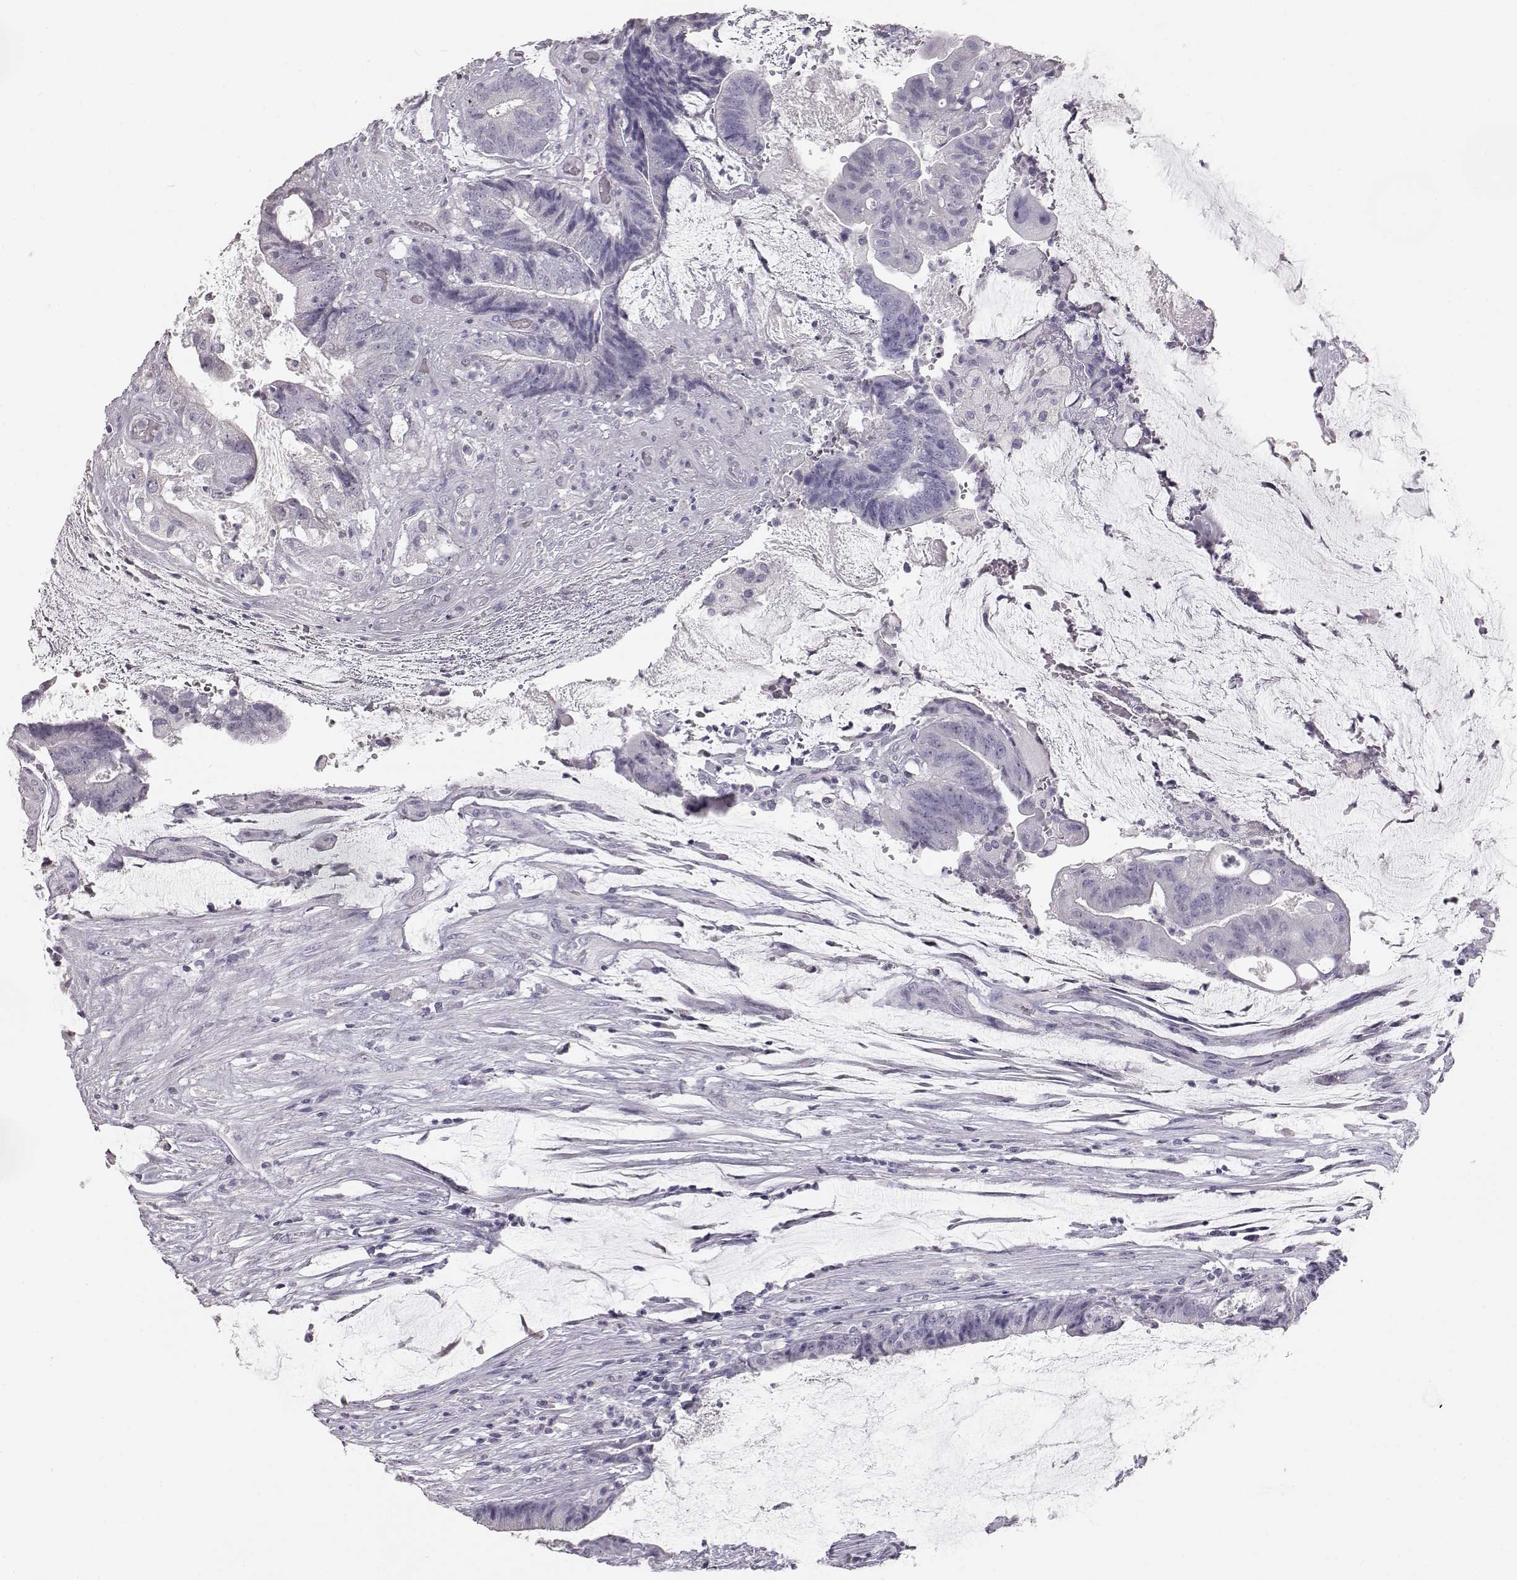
{"staining": {"intensity": "negative", "quantity": "none", "location": "none"}, "tissue": "colorectal cancer", "cell_type": "Tumor cells", "image_type": "cancer", "snomed": [{"axis": "morphology", "description": "Adenocarcinoma, NOS"}, {"axis": "topography", "description": "Colon"}], "caption": "An image of colorectal cancer (adenocarcinoma) stained for a protein displays no brown staining in tumor cells. (DAB (3,3'-diaminobenzidine) immunohistochemistry (IHC) visualized using brightfield microscopy, high magnification).", "gene": "KRT33A", "patient": {"sex": "female", "age": 43}}